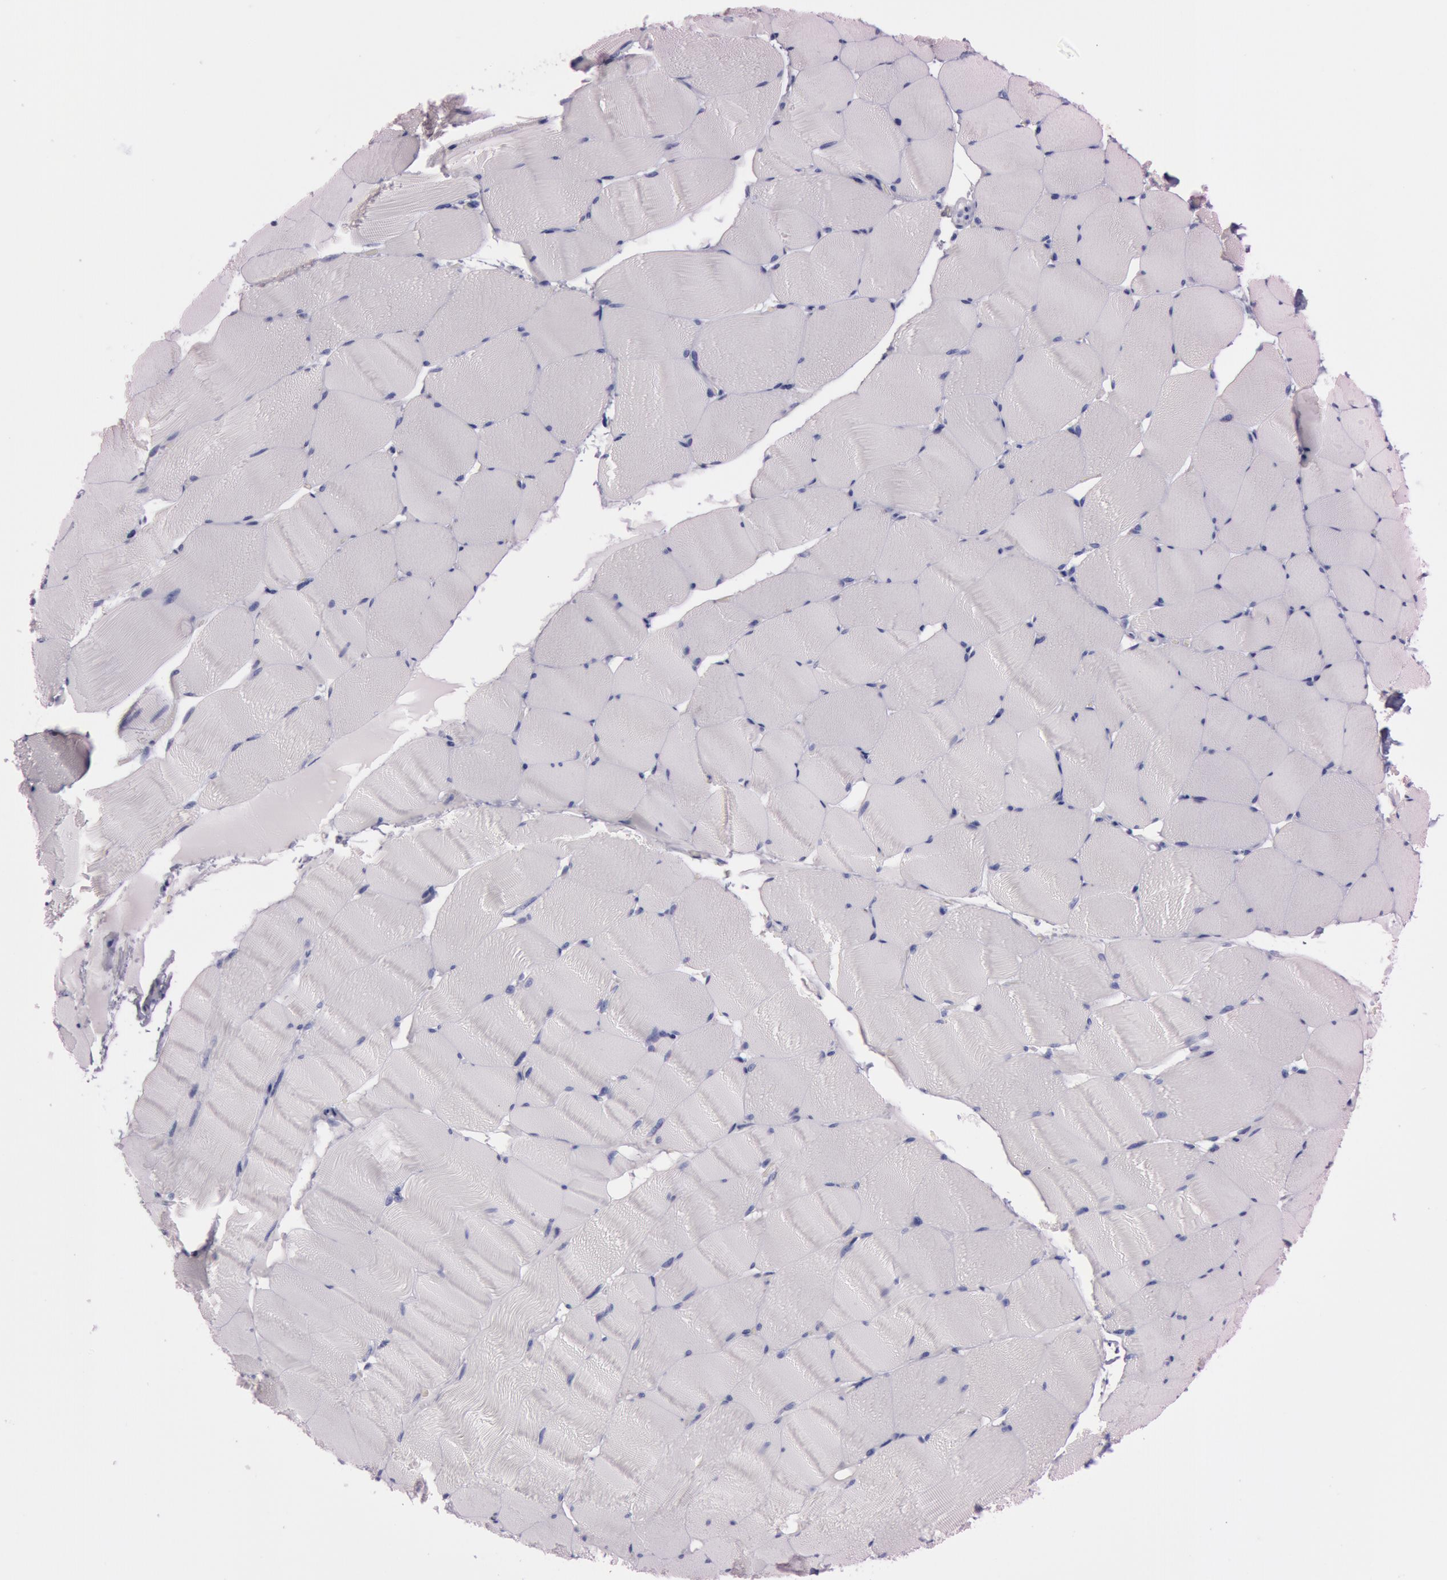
{"staining": {"intensity": "negative", "quantity": "none", "location": "none"}, "tissue": "skeletal muscle", "cell_type": "Myocytes", "image_type": "normal", "snomed": [{"axis": "morphology", "description": "Normal tissue, NOS"}, {"axis": "topography", "description": "Skeletal muscle"}], "caption": "Immunohistochemical staining of normal skeletal muscle demonstrates no significant positivity in myocytes. Nuclei are stained in blue.", "gene": "S100A7", "patient": {"sex": "male", "age": 62}}